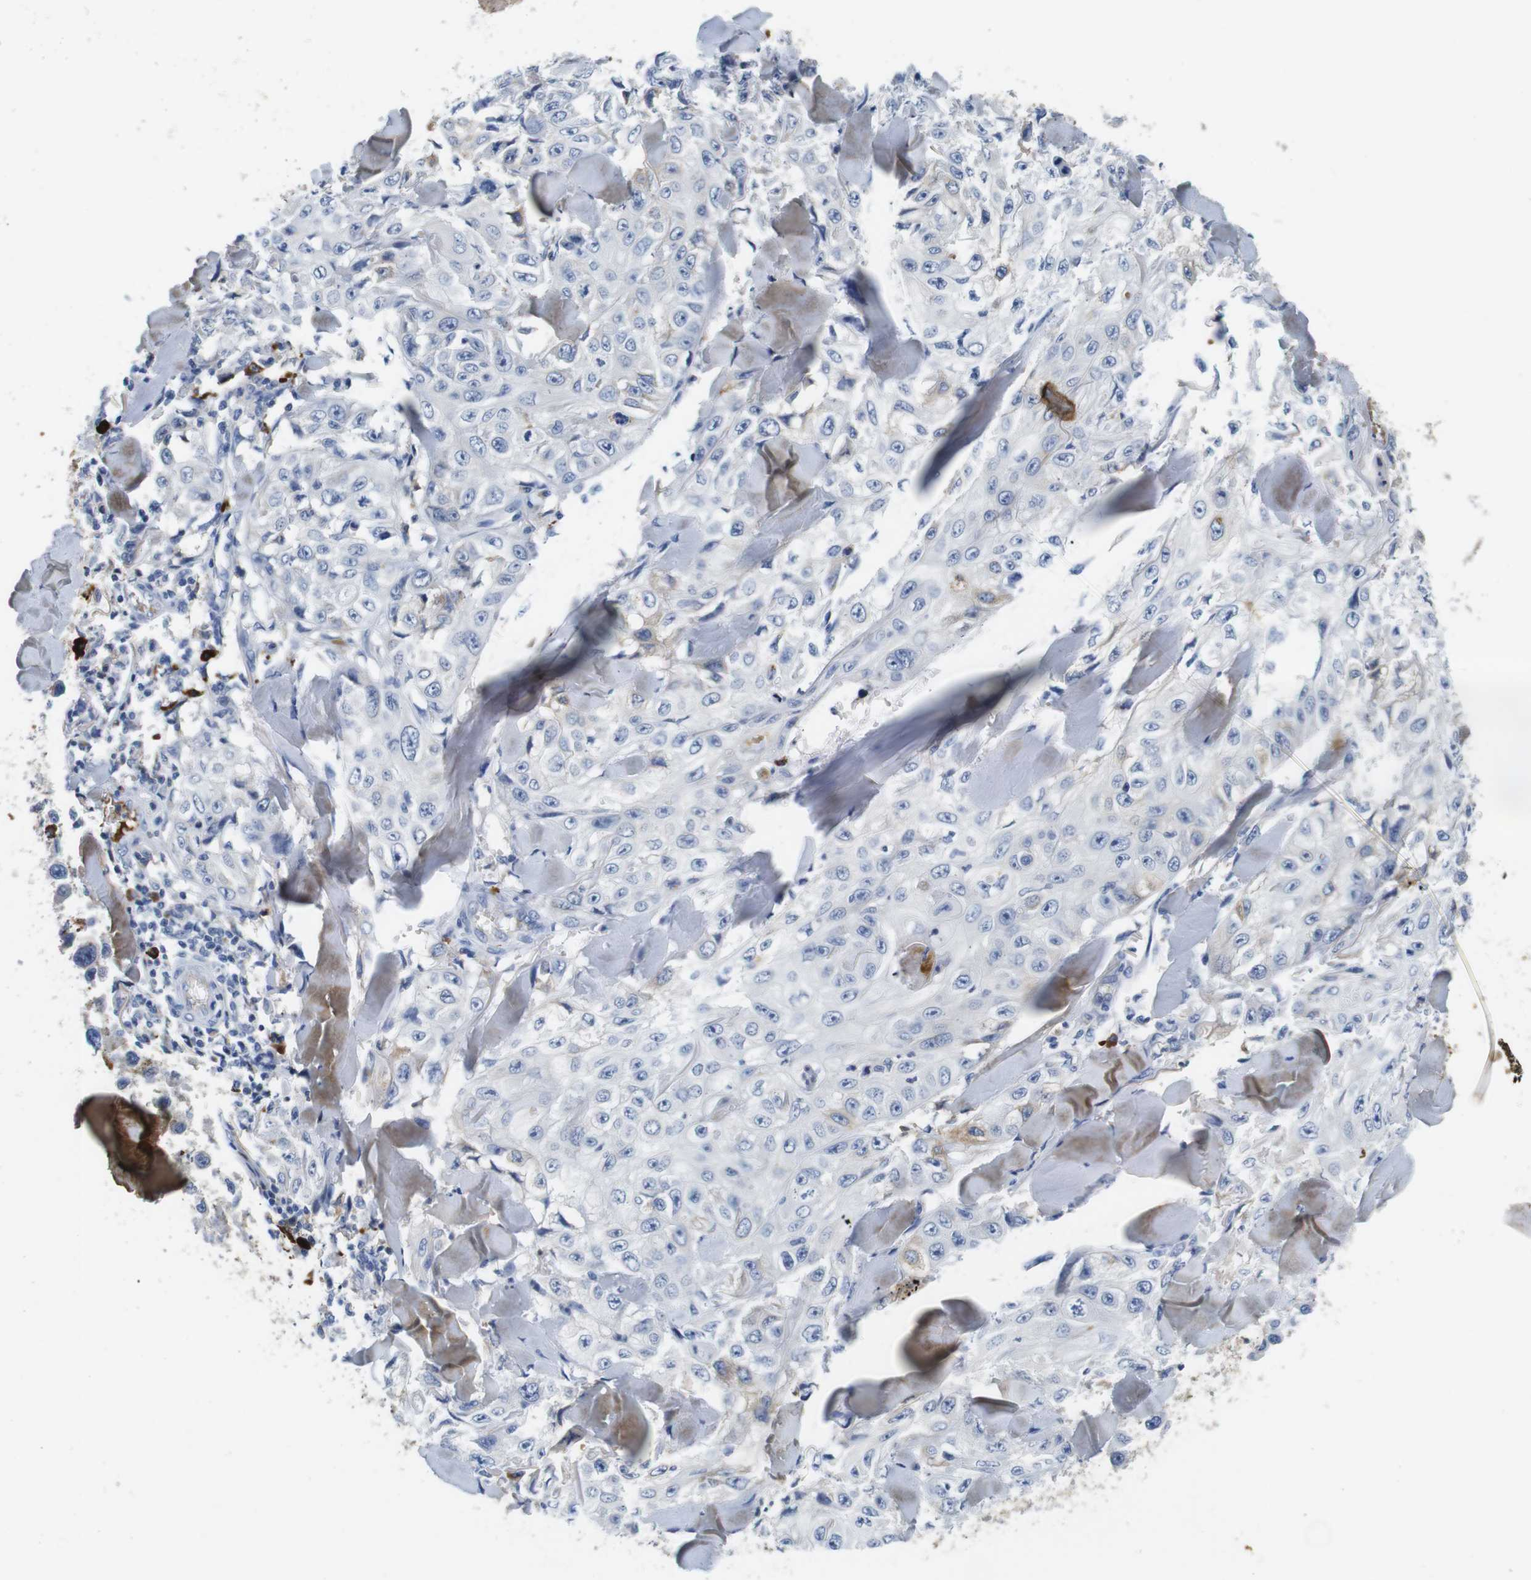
{"staining": {"intensity": "negative", "quantity": "none", "location": "none"}, "tissue": "skin cancer", "cell_type": "Tumor cells", "image_type": "cancer", "snomed": [{"axis": "morphology", "description": "Squamous cell carcinoma, NOS"}, {"axis": "topography", "description": "Skin"}], "caption": "Tumor cells show no significant staining in skin squamous cell carcinoma.", "gene": "IGKC", "patient": {"sex": "male", "age": 86}}